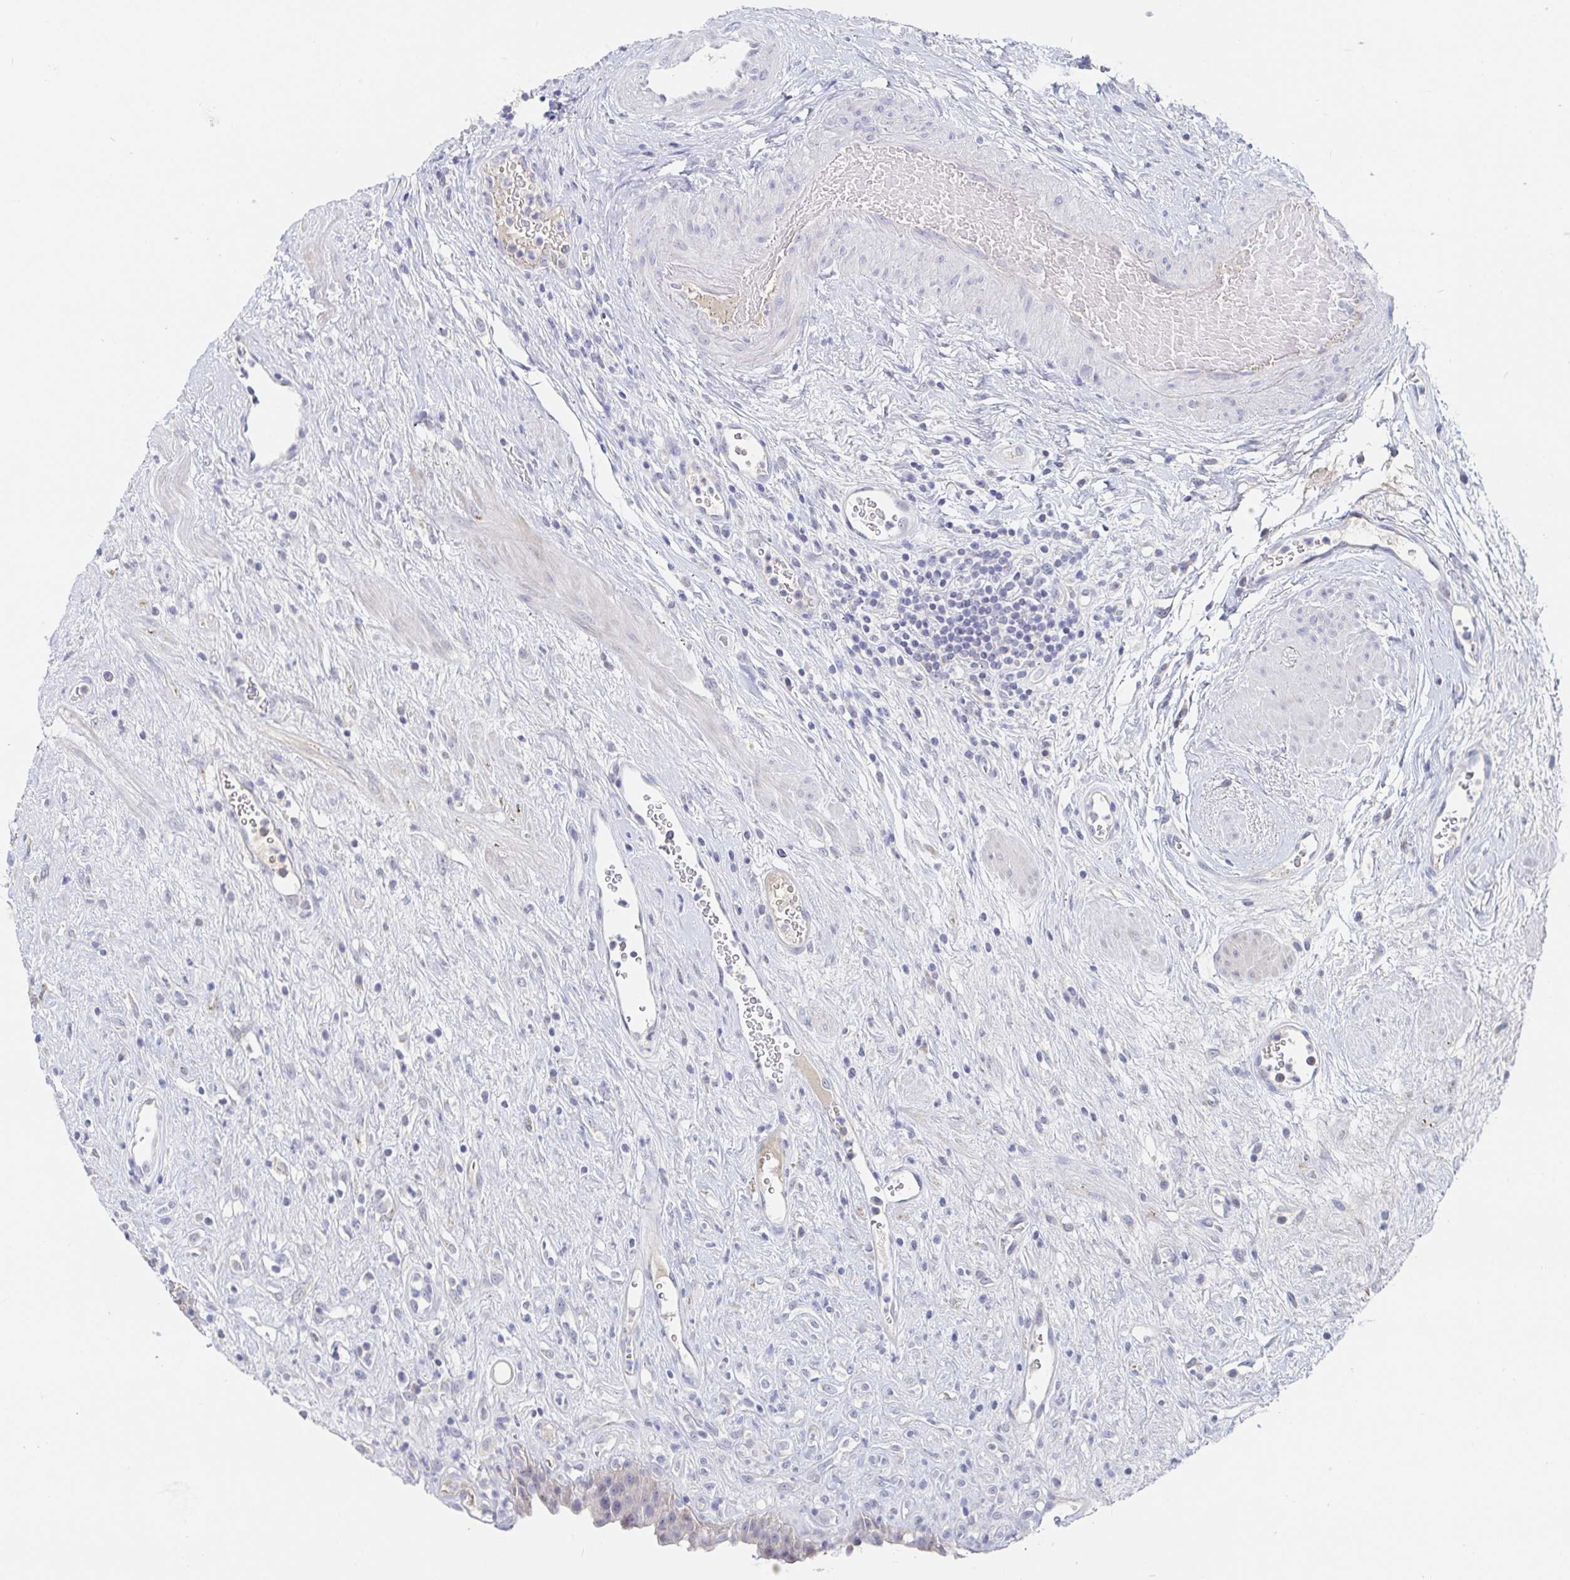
{"staining": {"intensity": "negative", "quantity": "none", "location": "none"}, "tissue": "urinary bladder", "cell_type": "Urothelial cells", "image_type": "normal", "snomed": [{"axis": "morphology", "description": "Normal tissue, NOS"}, {"axis": "topography", "description": "Urinary bladder"}], "caption": "Histopathology image shows no protein expression in urothelial cells of benign urinary bladder.", "gene": "ZNF100", "patient": {"sex": "female", "age": 56}}